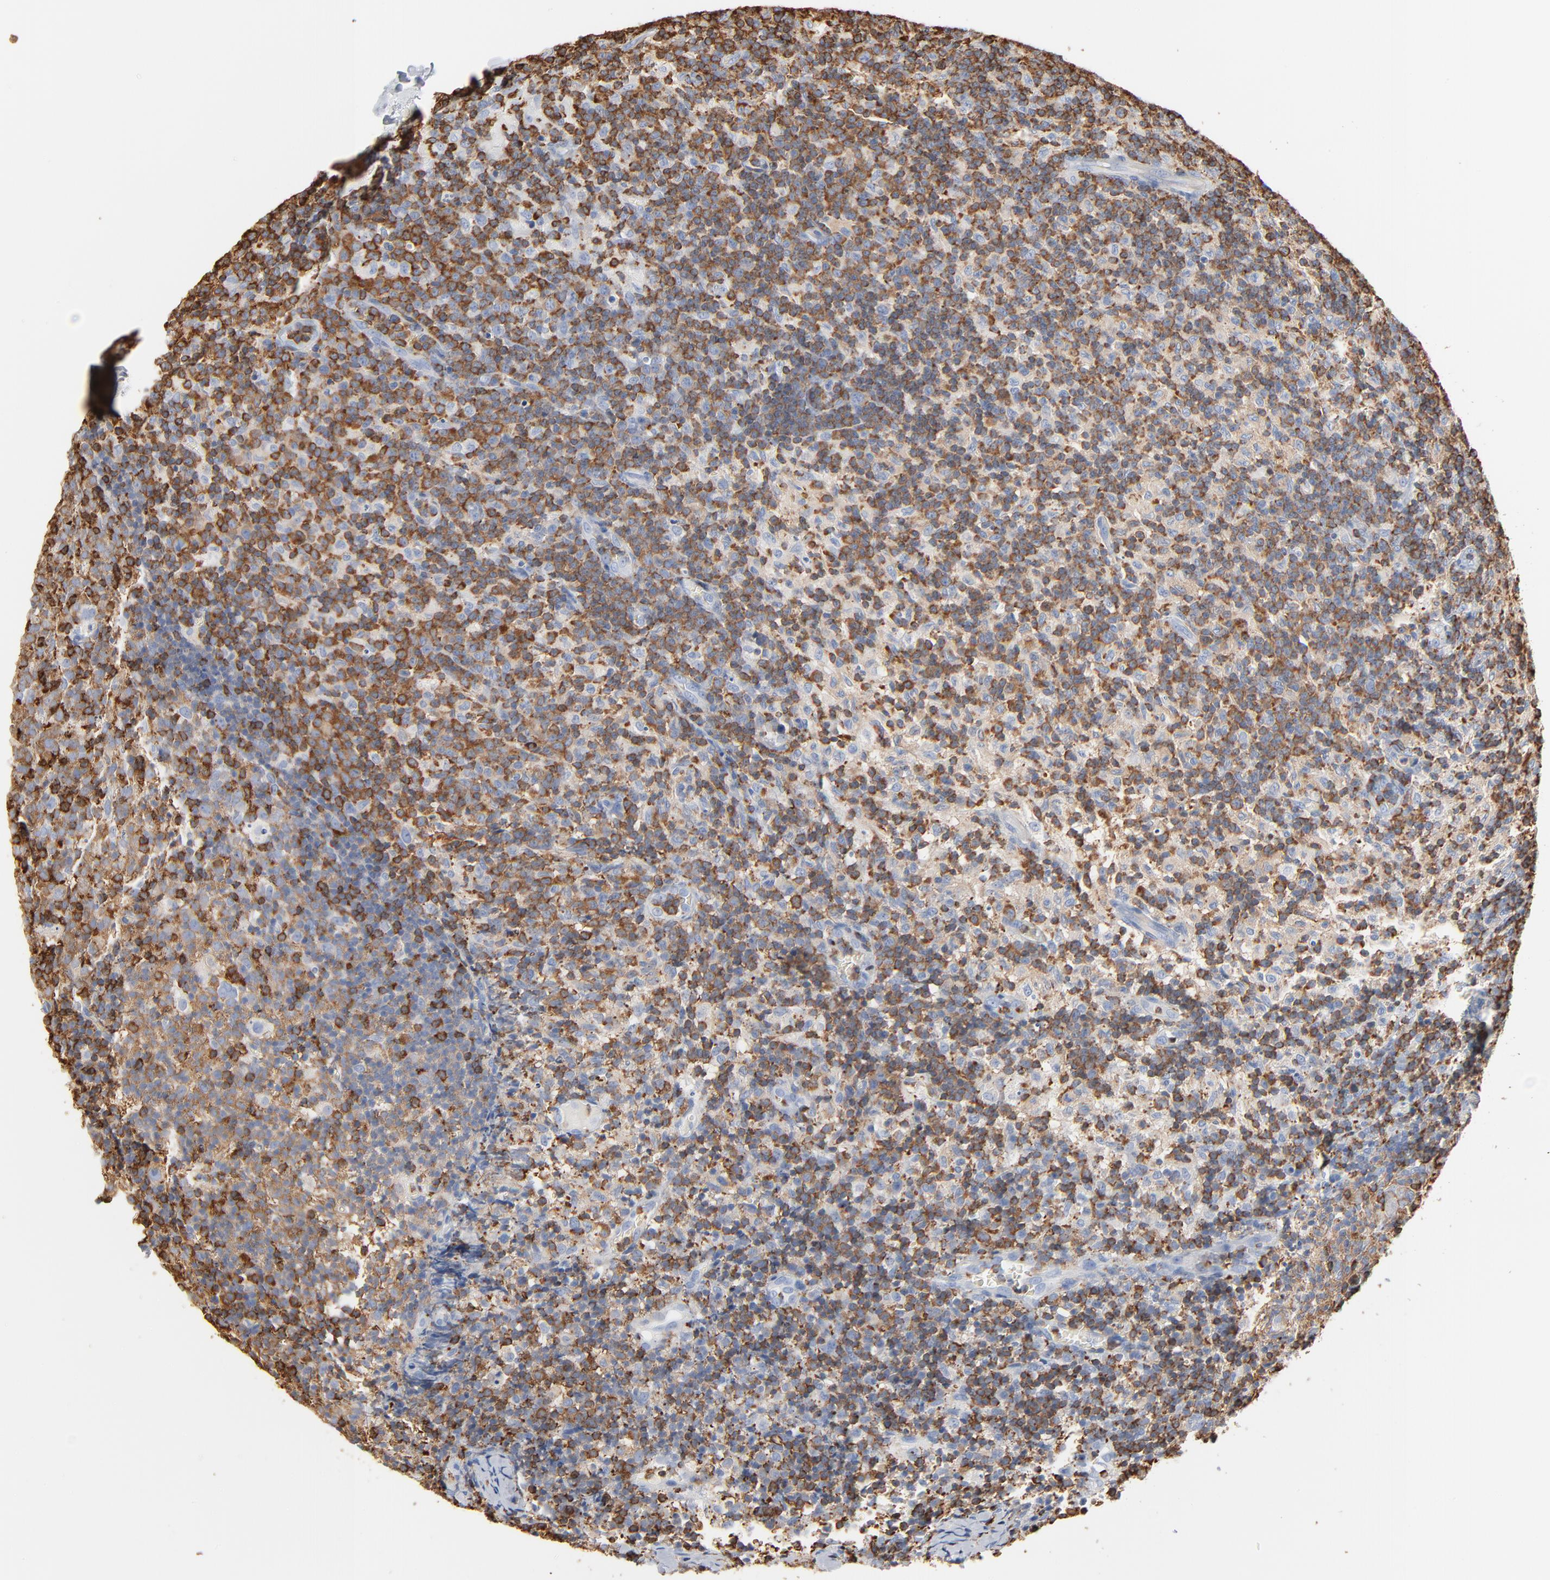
{"staining": {"intensity": "strong", "quantity": "<25%", "location": "cytoplasmic/membranous"}, "tissue": "lymph node", "cell_type": "Germinal center cells", "image_type": "normal", "snomed": [{"axis": "morphology", "description": "Normal tissue, NOS"}, {"axis": "morphology", "description": "Inflammation, NOS"}, {"axis": "topography", "description": "Lymph node"}], "caption": "Immunohistochemistry (IHC) photomicrograph of benign lymph node: human lymph node stained using IHC demonstrates medium levels of strong protein expression localized specifically in the cytoplasmic/membranous of germinal center cells, appearing as a cytoplasmic/membranous brown color.", "gene": "SH3KBP1", "patient": {"sex": "male", "age": 55}}